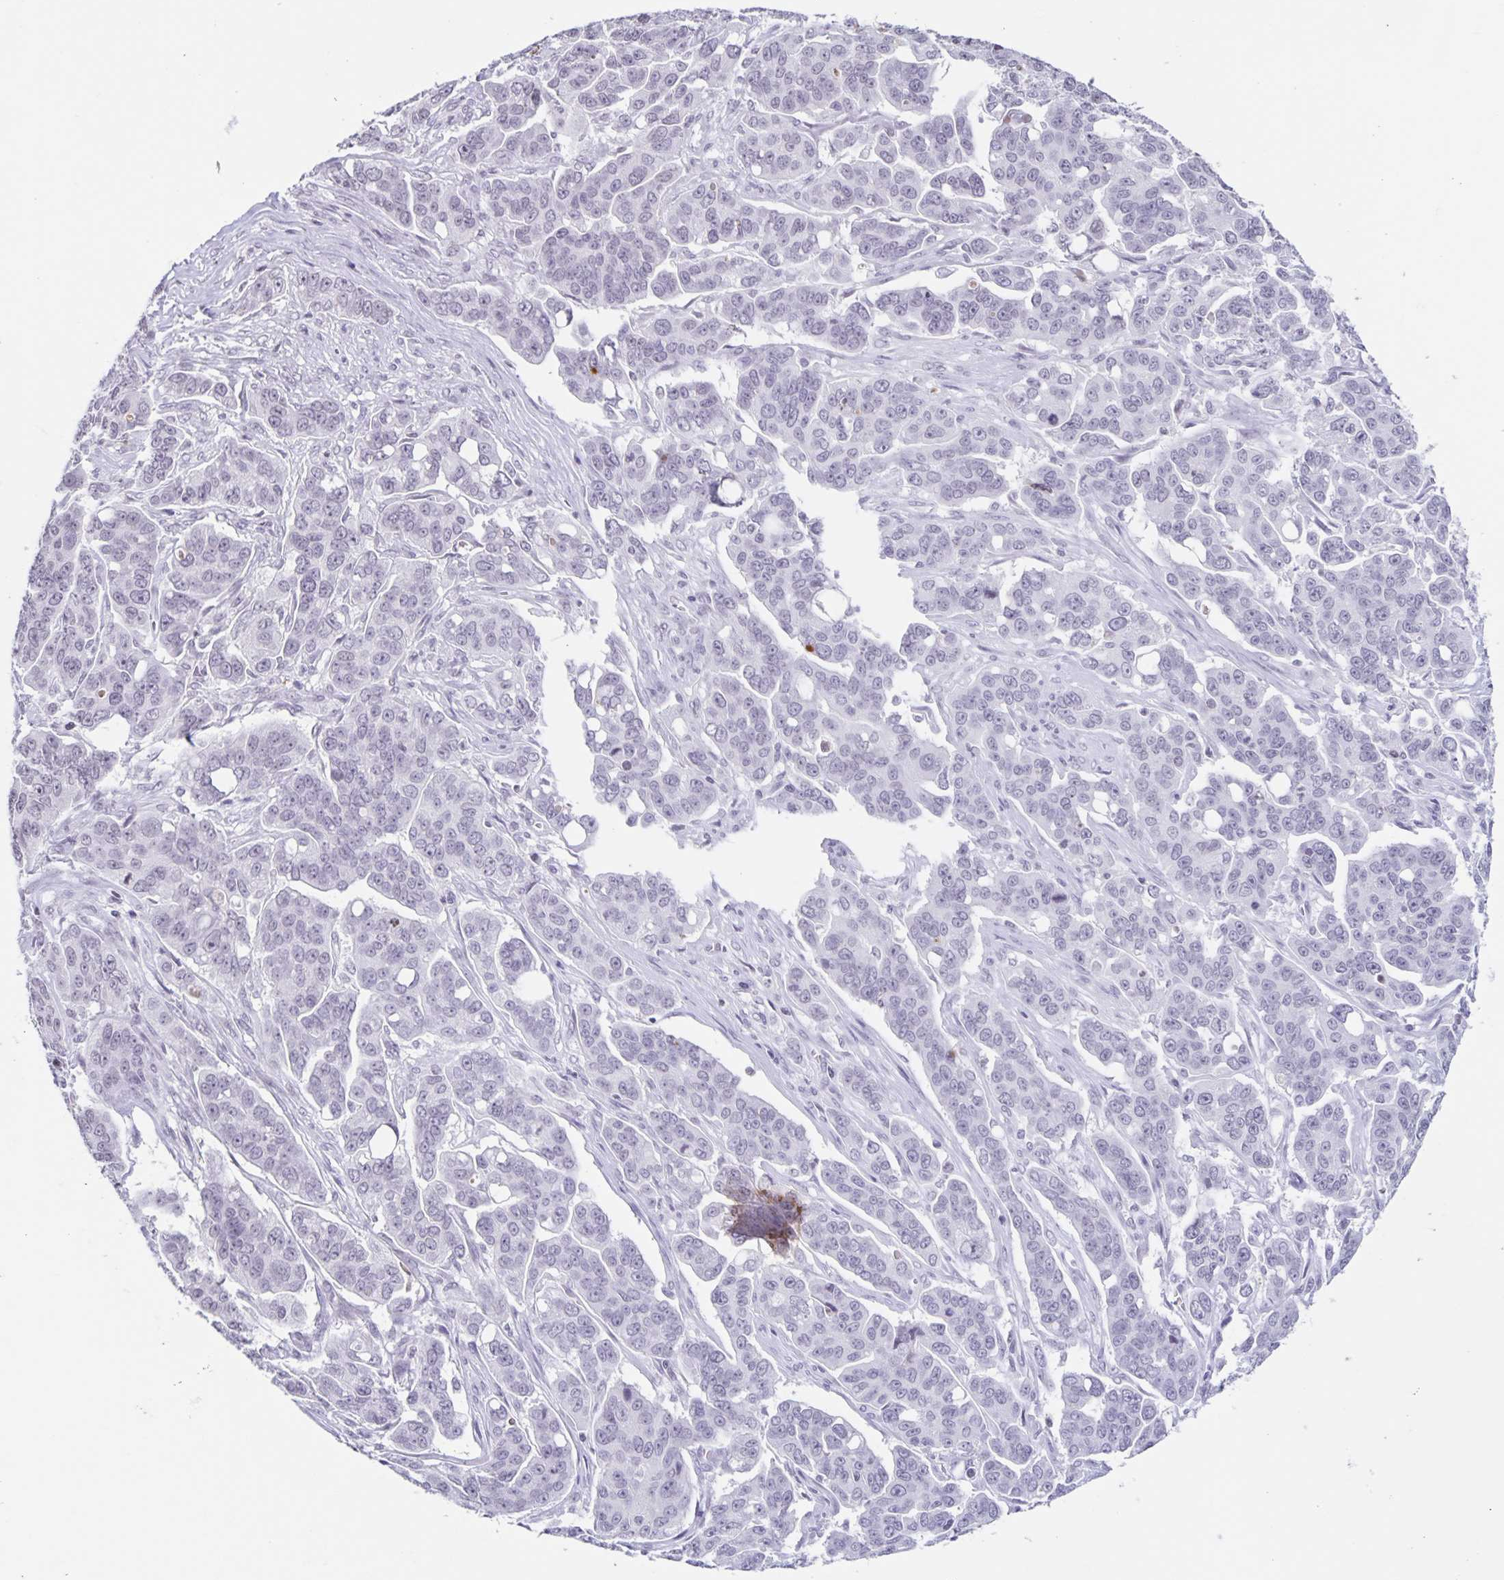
{"staining": {"intensity": "negative", "quantity": "none", "location": "none"}, "tissue": "ovarian cancer", "cell_type": "Tumor cells", "image_type": "cancer", "snomed": [{"axis": "morphology", "description": "Carcinoma, endometroid"}, {"axis": "topography", "description": "Ovary"}], "caption": "The photomicrograph reveals no staining of tumor cells in ovarian endometroid carcinoma.", "gene": "LCE6A", "patient": {"sex": "female", "age": 78}}